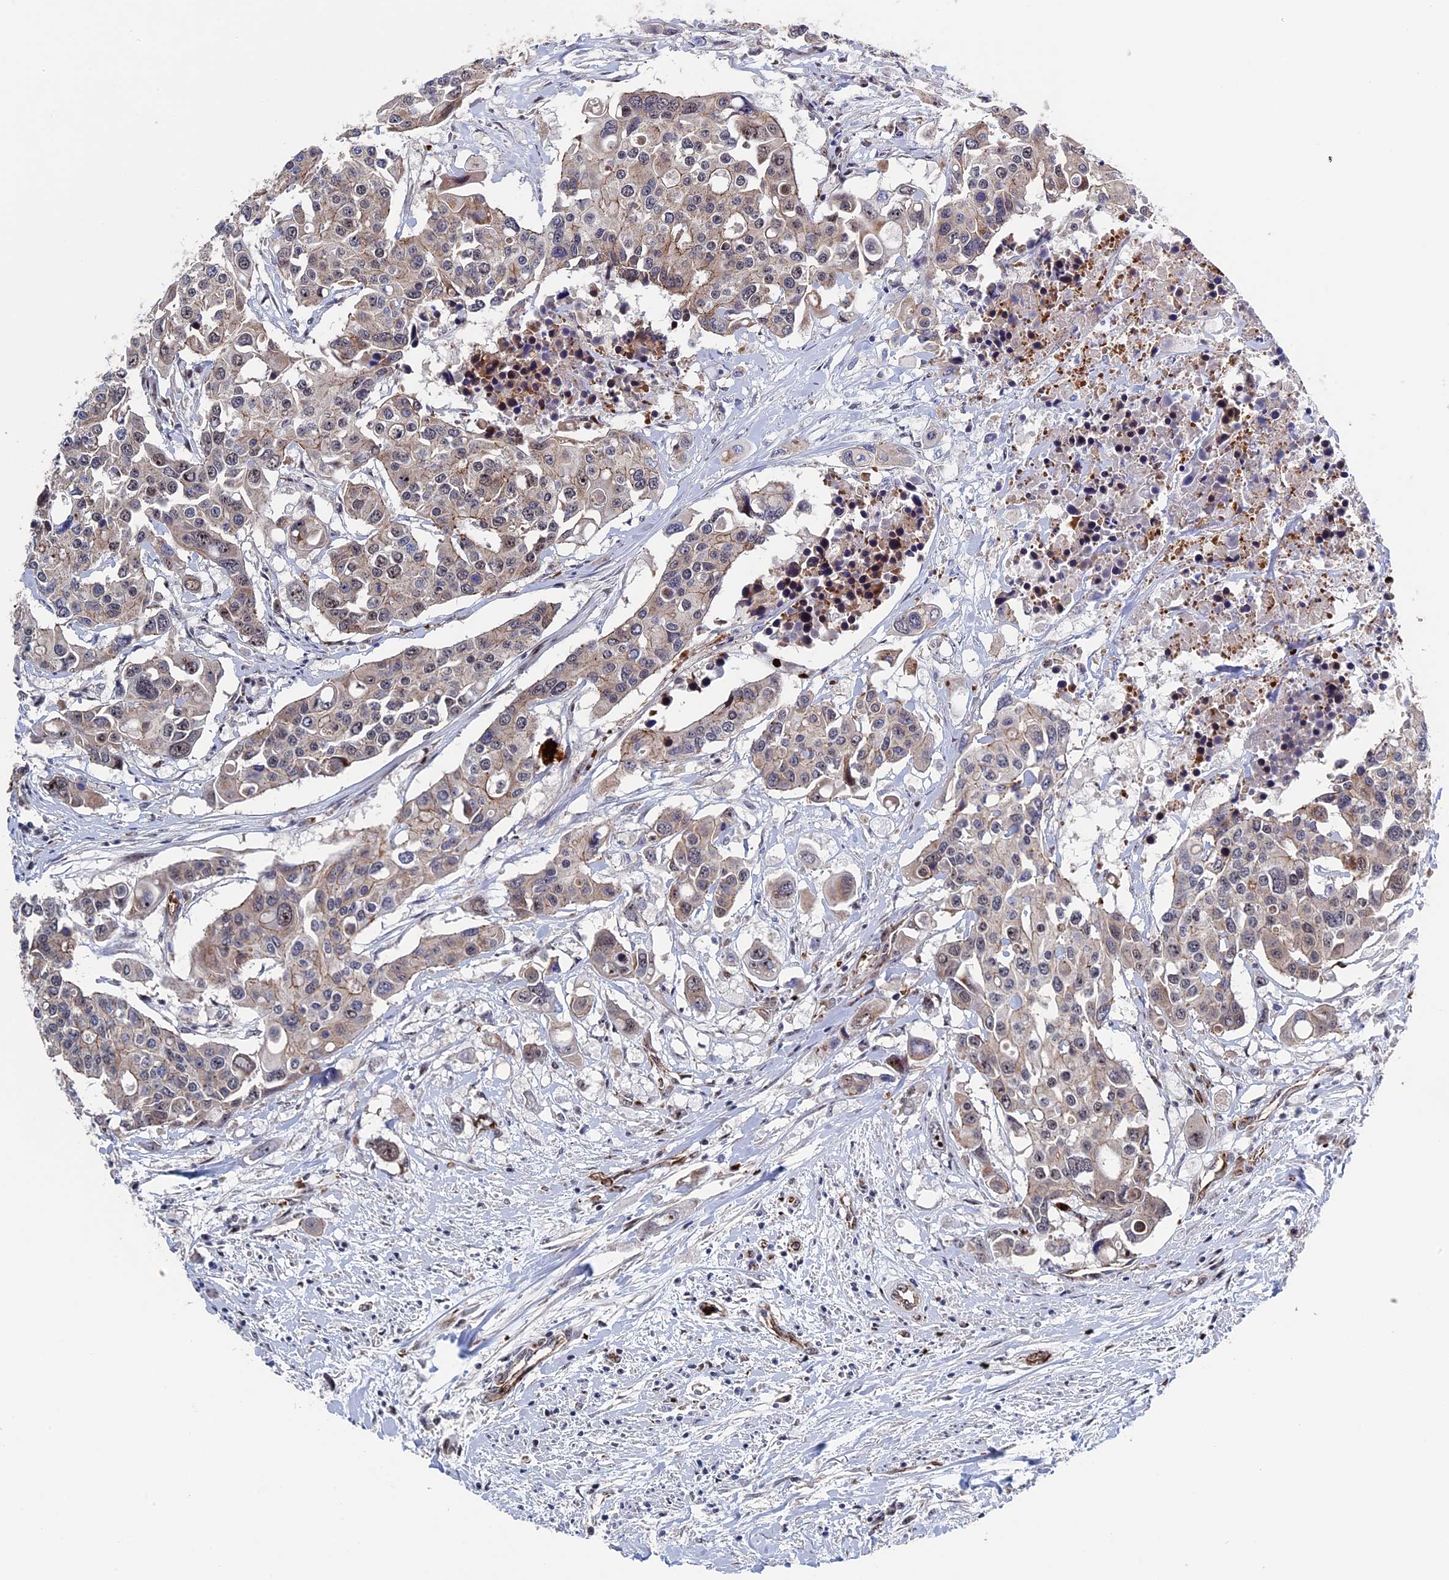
{"staining": {"intensity": "weak", "quantity": "25%-75%", "location": "cytoplasmic/membranous,nuclear"}, "tissue": "colorectal cancer", "cell_type": "Tumor cells", "image_type": "cancer", "snomed": [{"axis": "morphology", "description": "Adenocarcinoma, NOS"}, {"axis": "topography", "description": "Colon"}], "caption": "Weak cytoplasmic/membranous and nuclear positivity is identified in about 25%-75% of tumor cells in adenocarcinoma (colorectal).", "gene": "EXOSC9", "patient": {"sex": "male", "age": 77}}